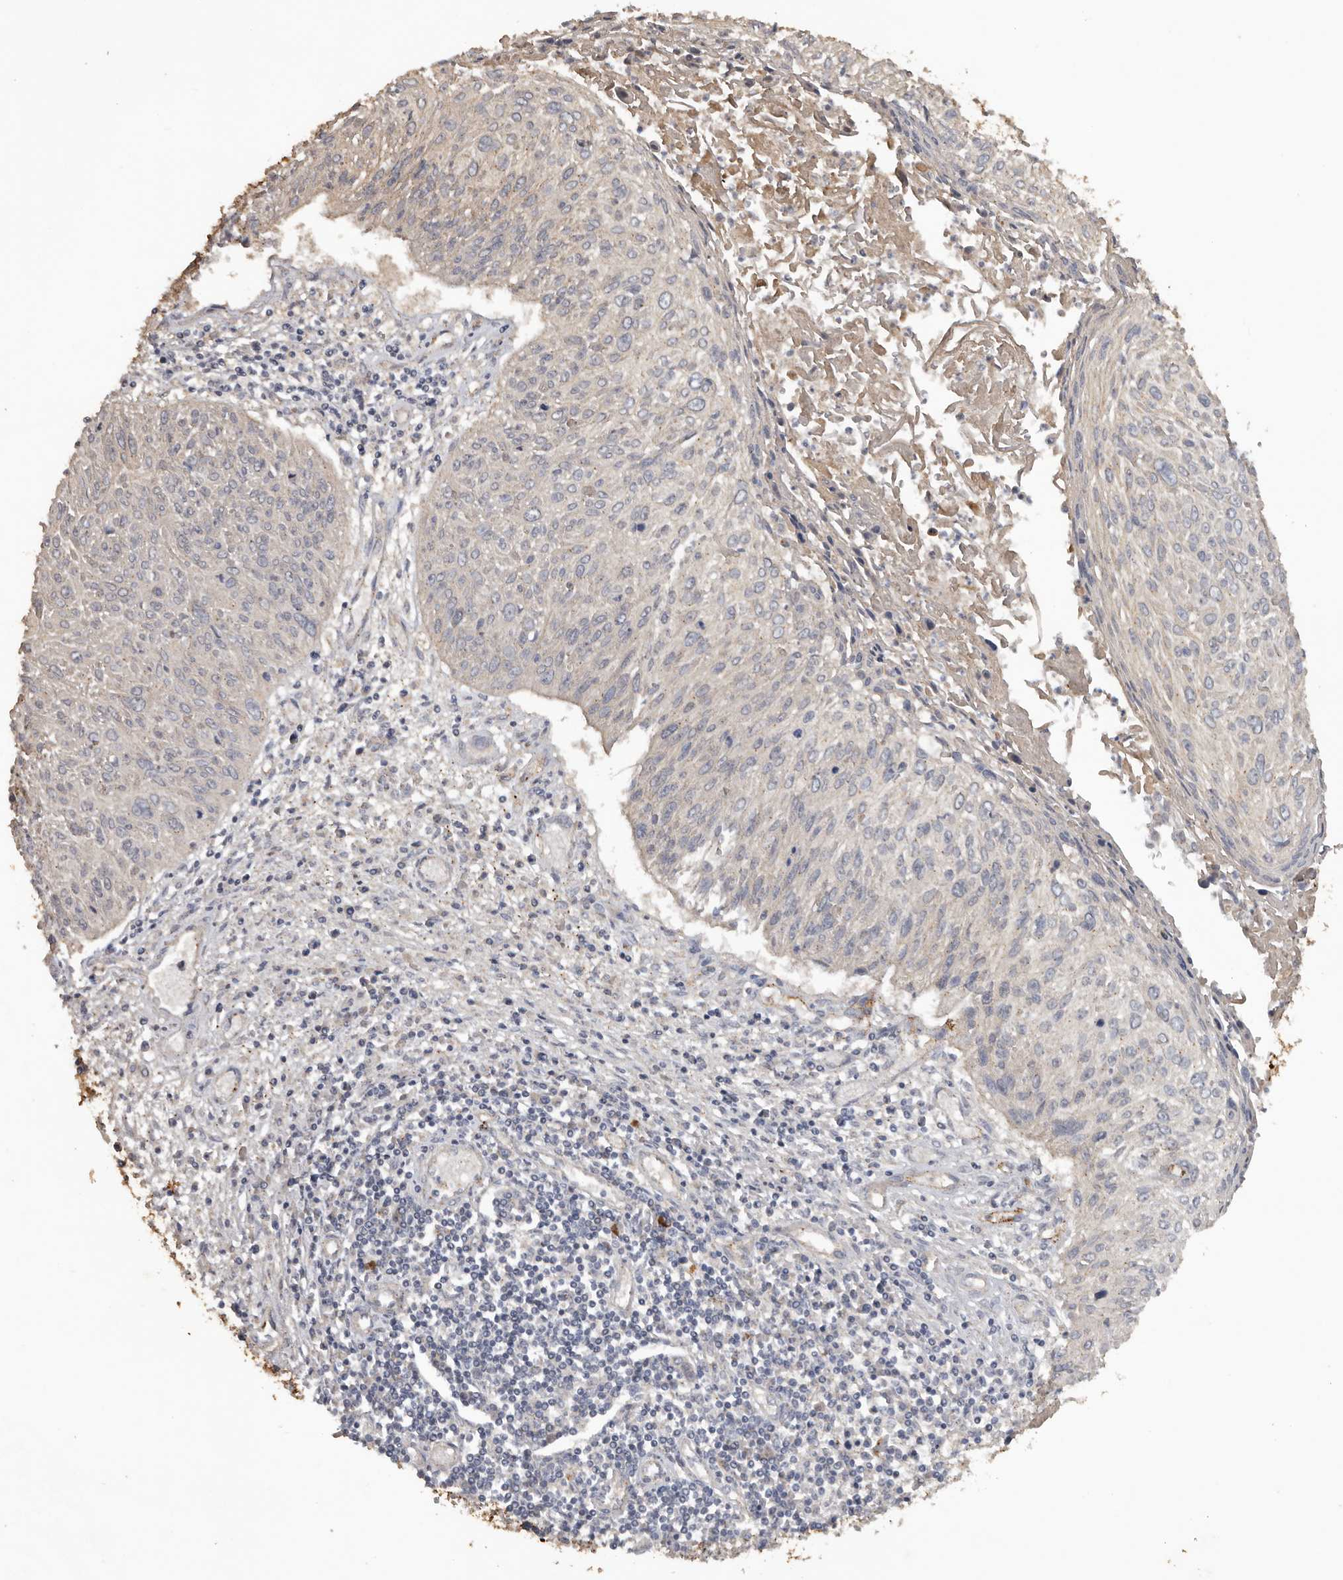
{"staining": {"intensity": "negative", "quantity": "none", "location": "none"}, "tissue": "cervical cancer", "cell_type": "Tumor cells", "image_type": "cancer", "snomed": [{"axis": "morphology", "description": "Squamous cell carcinoma, NOS"}, {"axis": "topography", "description": "Cervix"}], "caption": "The image exhibits no significant staining in tumor cells of cervical squamous cell carcinoma. The staining is performed using DAB (3,3'-diaminobenzidine) brown chromogen with nuclei counter-stained in using hematoxylin.", "gene": "HYAL4", "patient": {"sex": "female", "age": 51}}